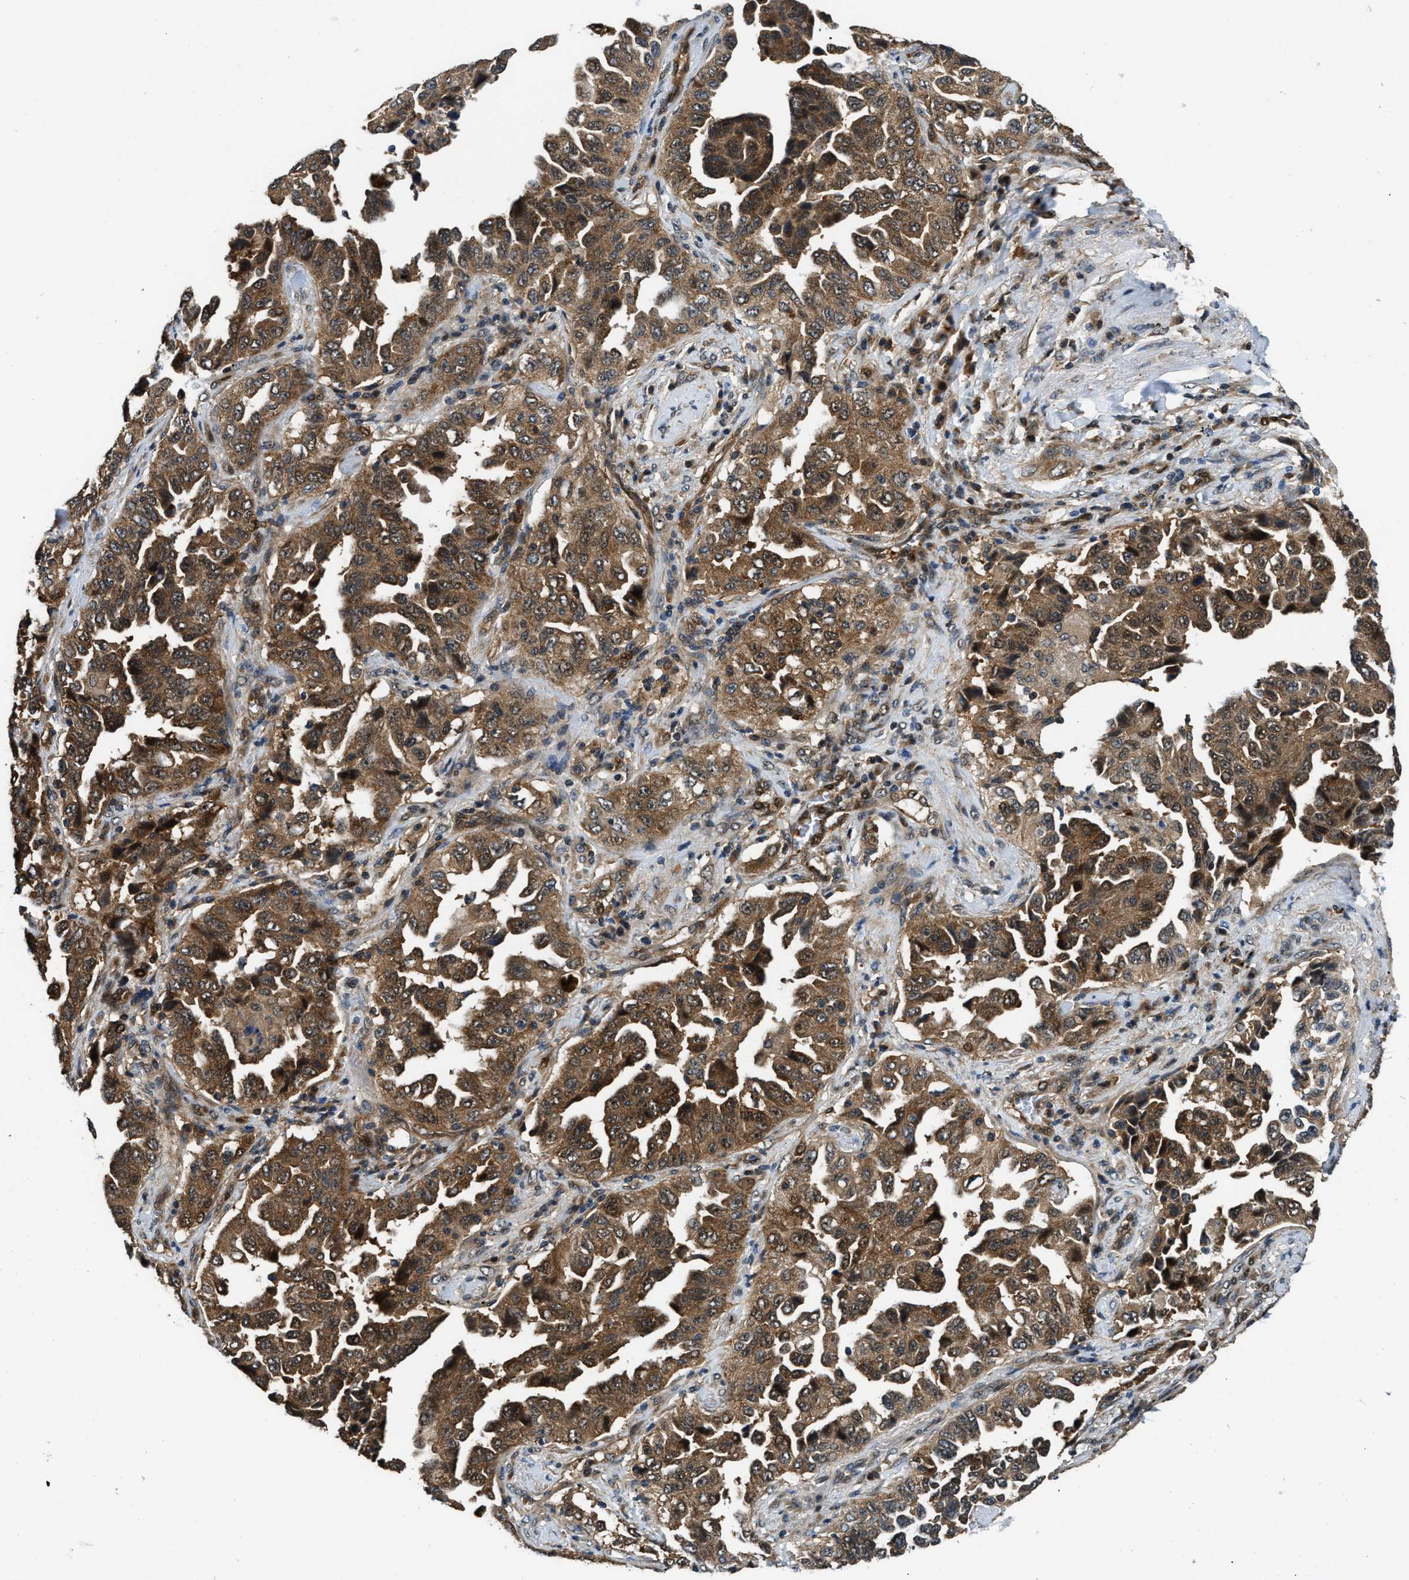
{"staining": {"intensity": "moderate", "quantity": ">75%", "location": "cytoplasmic/membranous"}, "tissue": "lung cancer", "cell_type": "Tumor cells", "image_type": "cancer", "snomed": [{"axis": "morphology", "description": "Adenocarcinoma, NOS"}, {"axis": "topography", "description": "Lung"}], "caption": "IHC of lung cancer demonstrates medium levels of moderate cytoplasmic/membranous staining in approximately >75% of tumor cells.", "gene": "PPA1", "patient": {"sex": "female", "age": 51}}